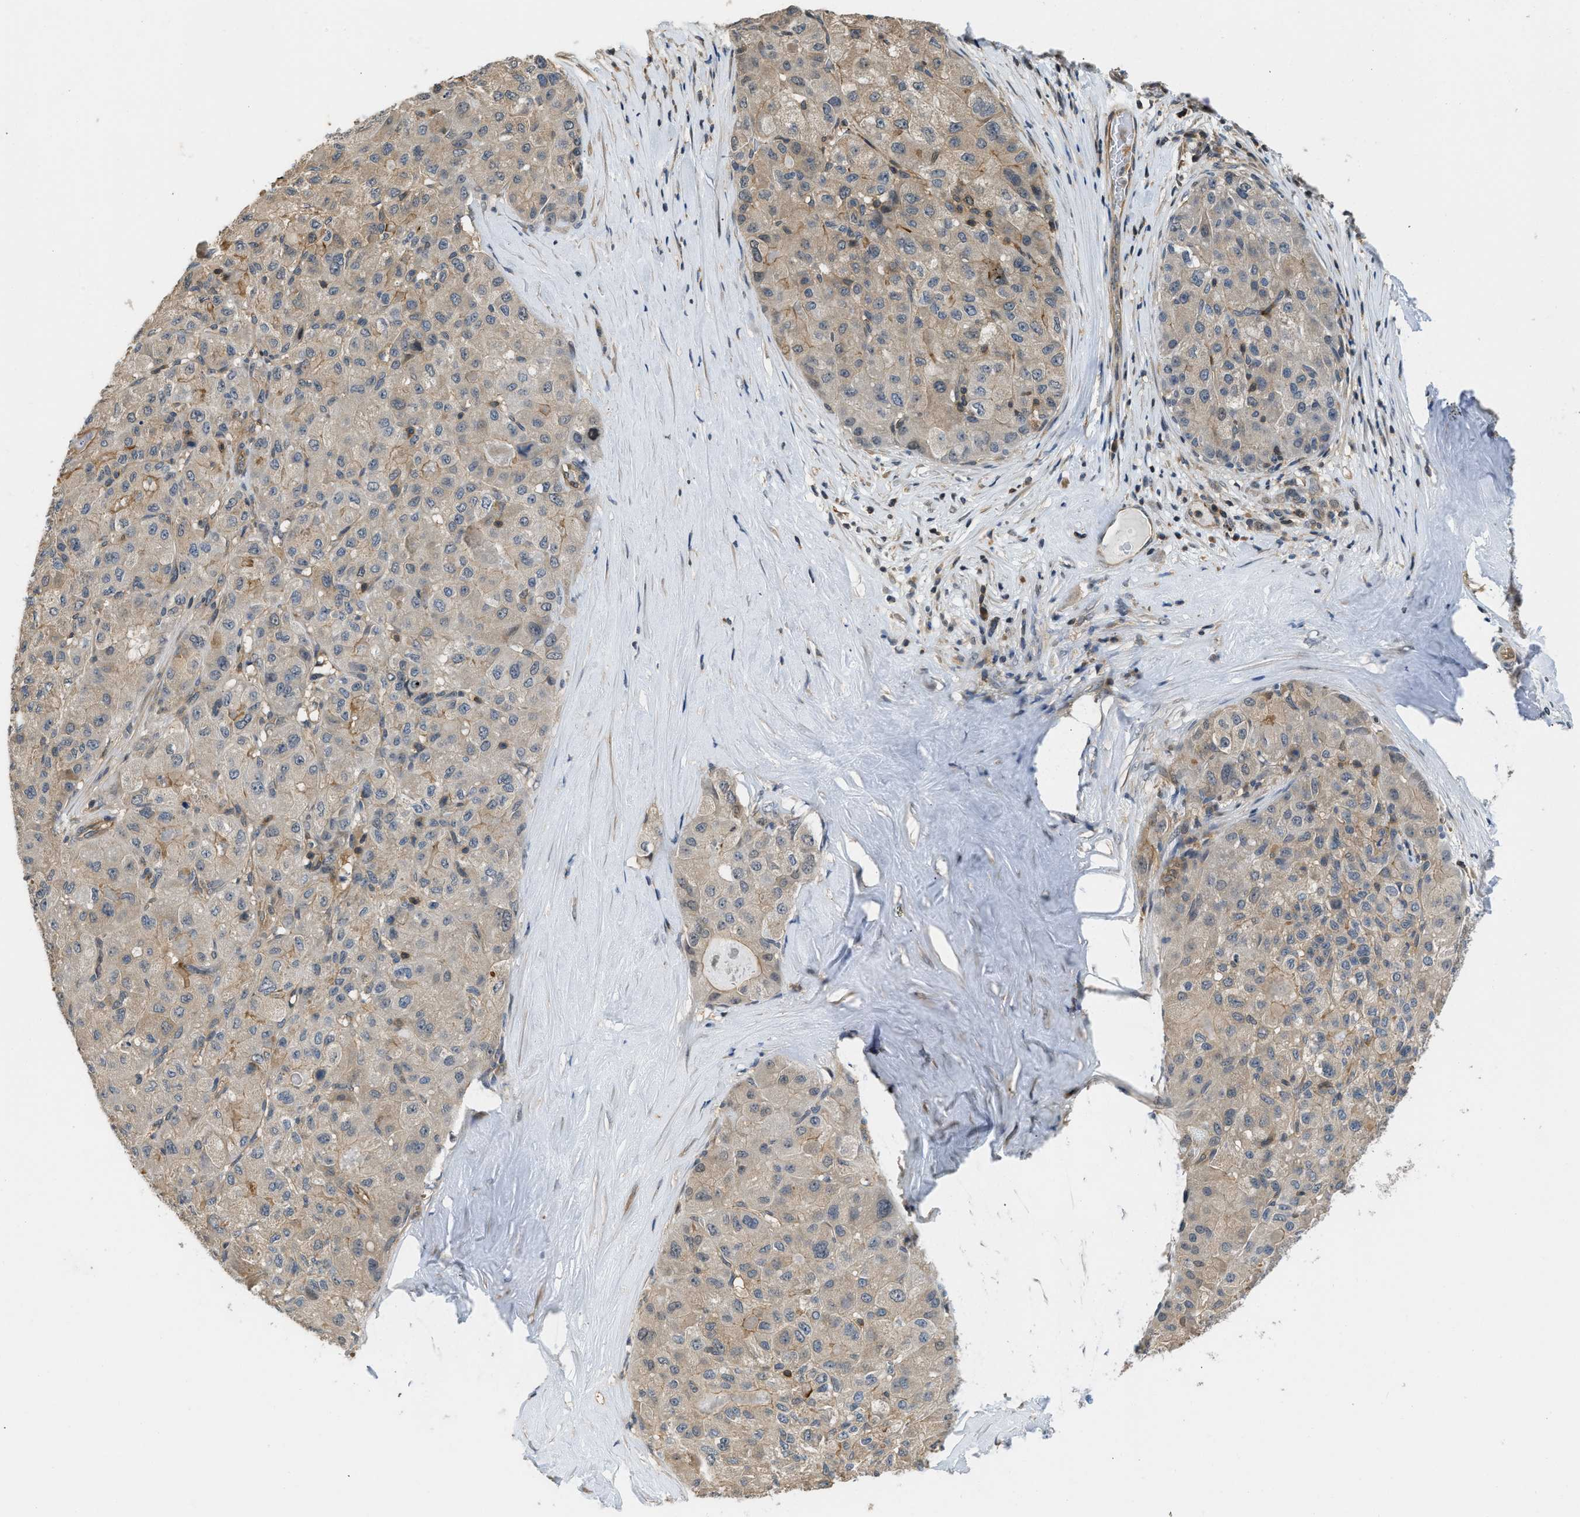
{"staining": {"intensity": "weak", "quantity": ">75%", "location": "cytoplasmic/membranous"}, "tissue": "liver cancer", "cell_type": "Tumor cells", "image_type": "cancer", "snomed": [{"axis": "morphology", "description": "Carcinoma, Hepatocellular, NOS"}, {"axis": "topography", "description": "Liver"}], "caption": "The micrograph reveals a brown stain indicating the presence of a protein in the cytoplasmic/membranous of tumor cells in liver hepatocellular carcinoma. (Stains: DAB in brown, nuclei in blue, Microscopy: brightfield microscopy at high magnification).", "gene": "TES", "patient": {"sex": "male", "age": 80}}